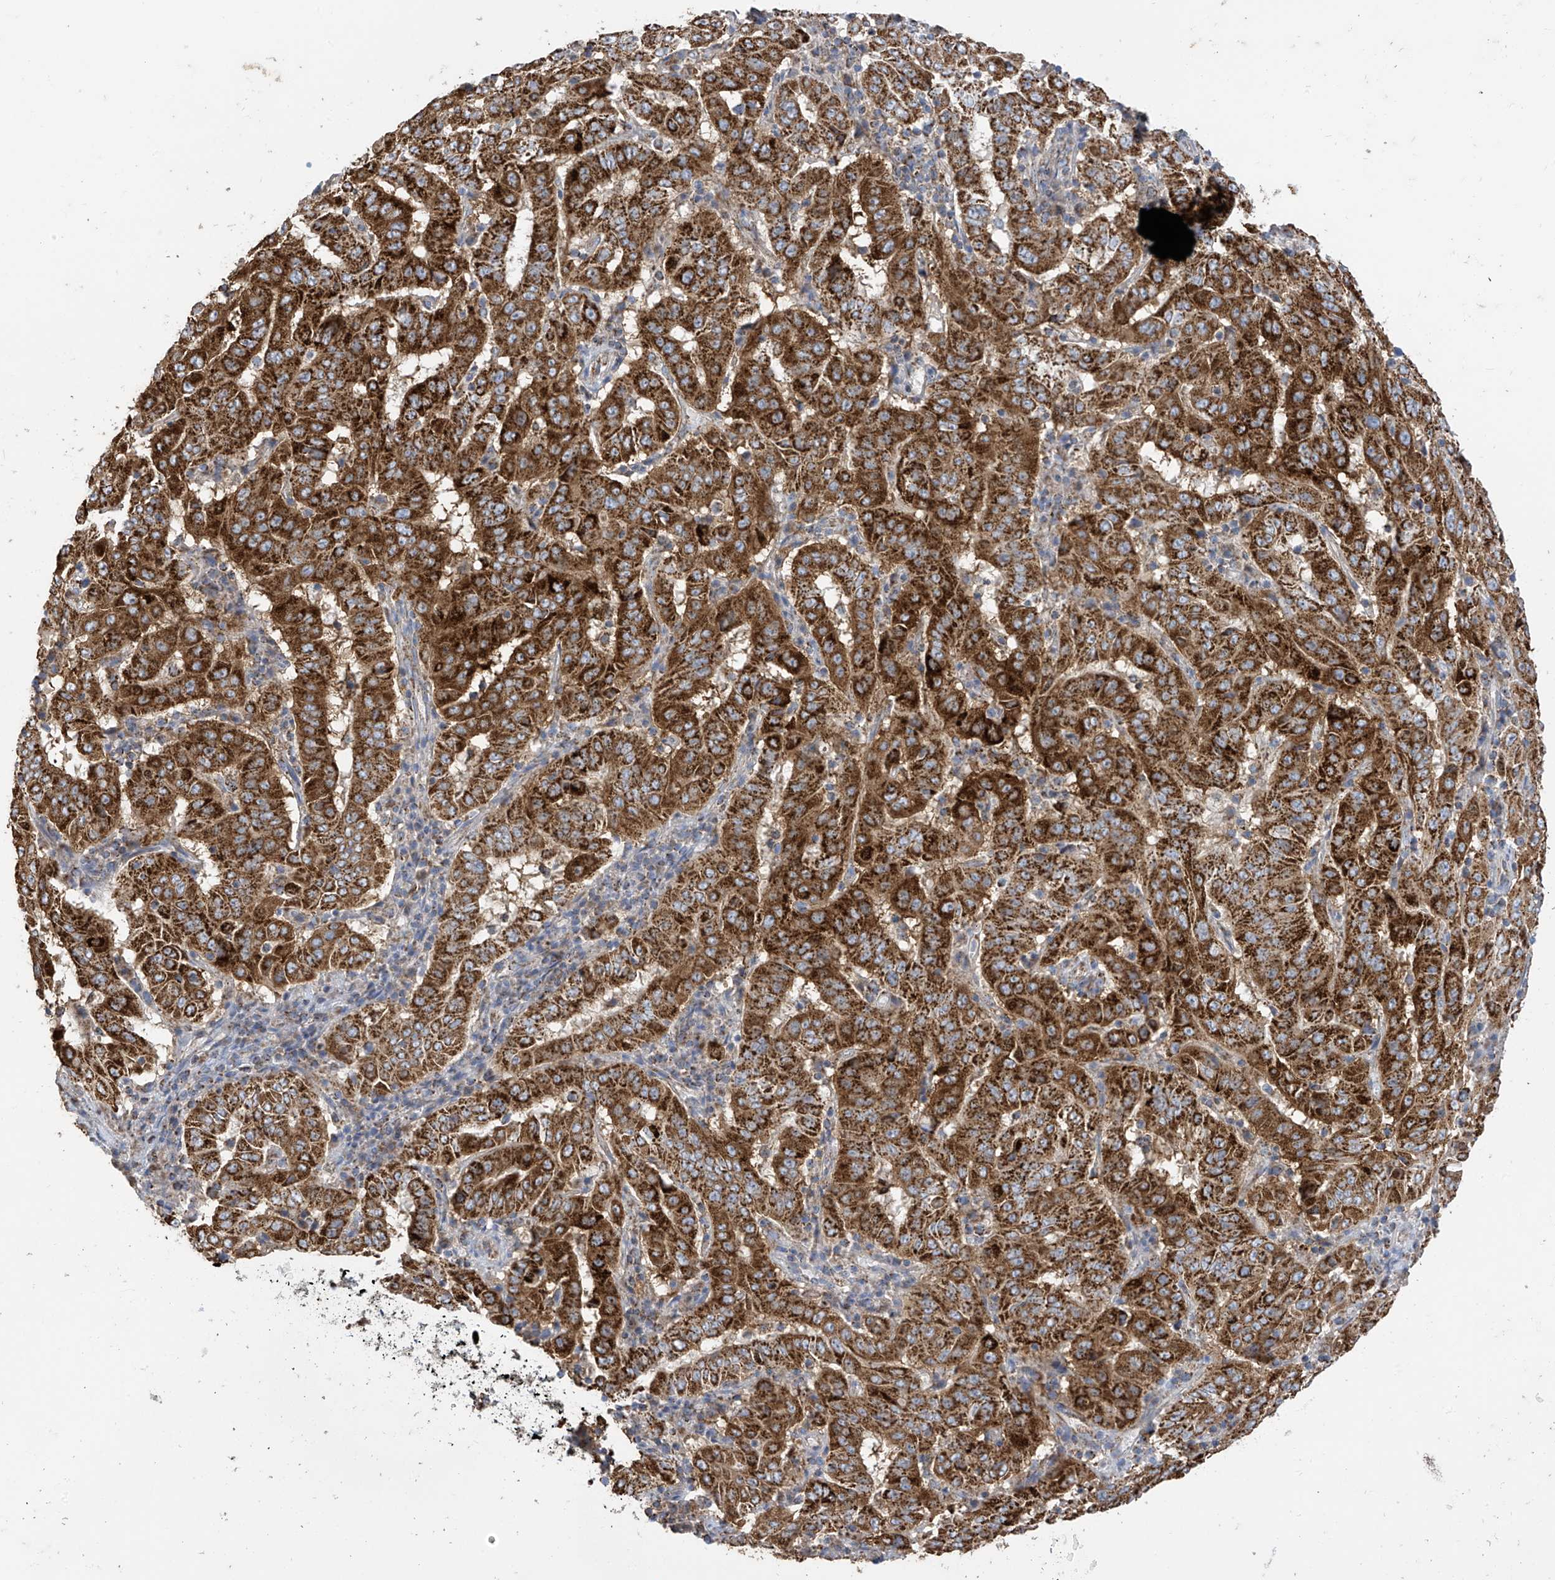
{"staining": {"intensity": "strong", "quantity": ">75%", "location": "cytoplasmic/membranous"}, "tissue": "pancreatic cancer", "cell_type": "Tumor cells", "image_type": "cancer", "snomed": [{"axis": "morphology", "description": "Adenocarcinoma, NOS"}, {"axis": "topography", "description": "Pancreas"}], "caption": "Pancreatic cancer (adenocarcinoma) tissue demonstrates strong cytoplasmic/membranous positivity in approximately >75% of tumor cells", "gene": "PNPT1", "patient": {"sex": "male", "age": 63}}